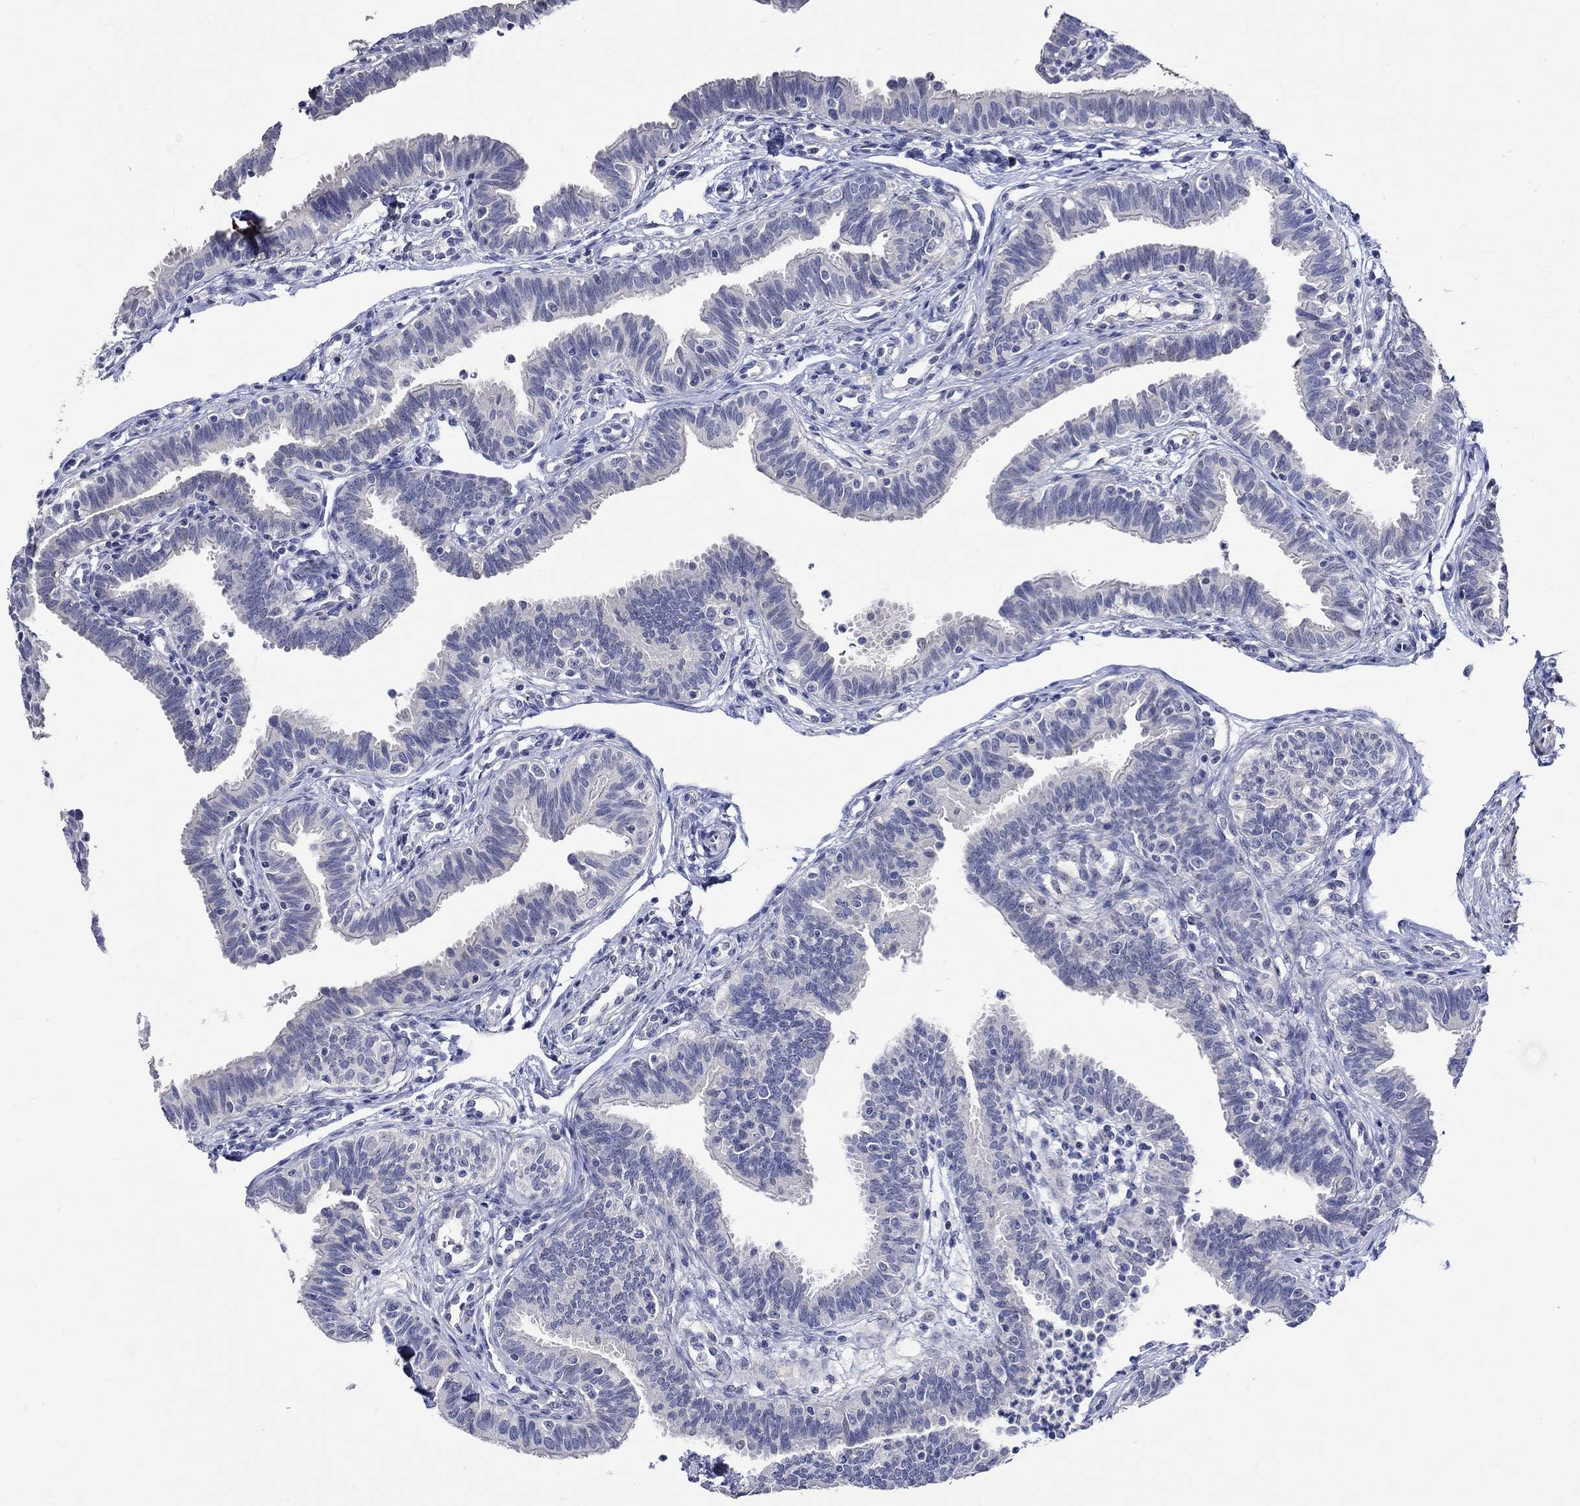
{"staining": {"intensity": "negative", "quantity": "none", "location": "none"}, "tissue": "fallopian tube", "cell_type": "Glandular cells", "image_type": "normal", "snomed": [{"axis": "morphology", "description": "Normal tissue, NOS"}, {"axis": "topography", "description": "Fallopian tube"}], "caption": "DAB immunohistochemical staining of unremarkable fallopian tube displays no significant expression in glandular cells.", "gene": "CRYAB", "patient": {"sex": "female", "age": 36}}